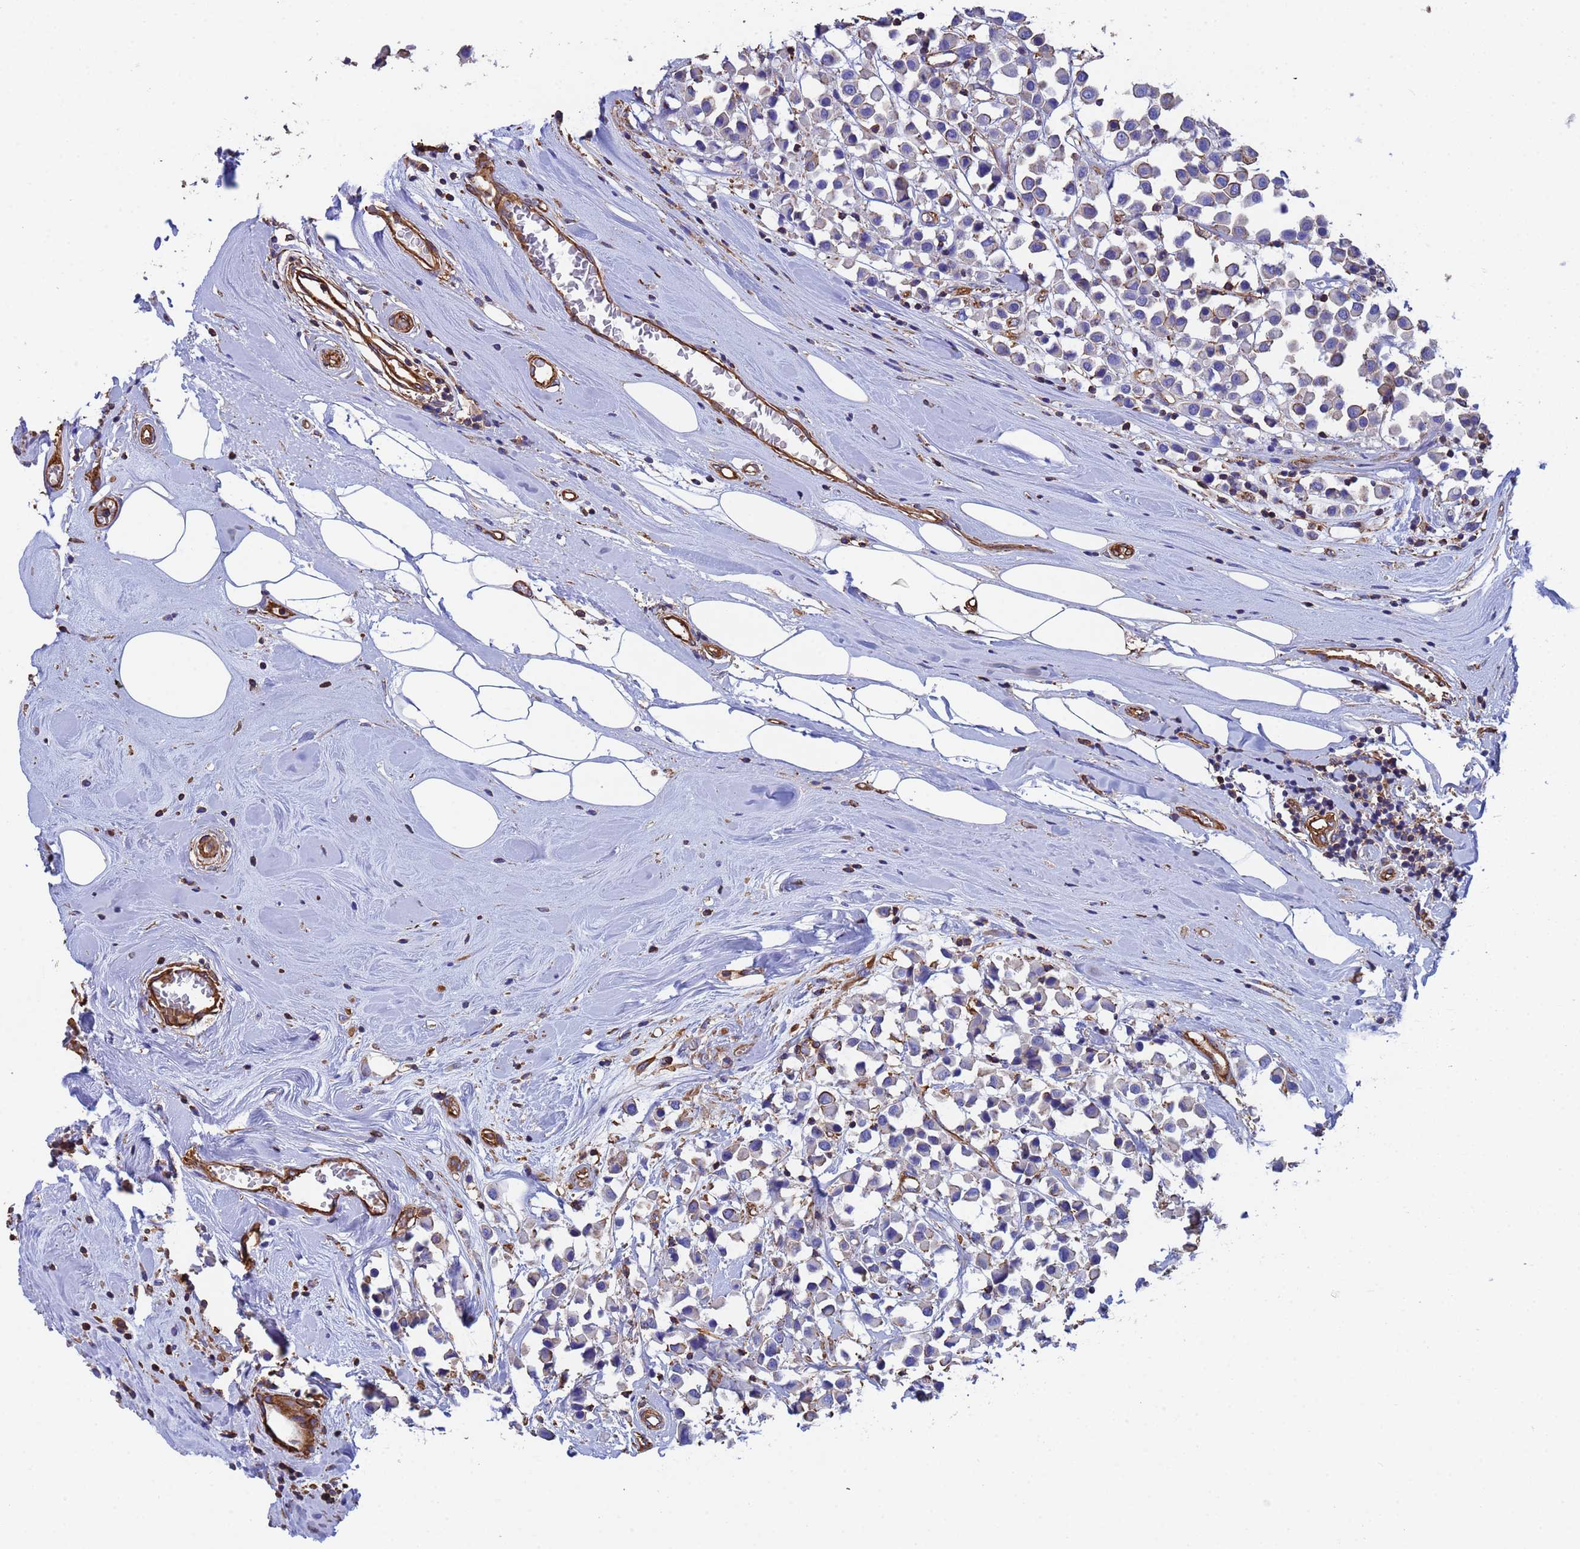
{"staining": {"intensity": "negative", "quantity": "none", "location": "none"}, "tissue": "breast cancer", "cell_type": "Tumor cells", "image_type": "cancer", "snomed": [{"axis": "morphology", "description": "Duct carcinoma"}, {"axis": "topography", "description": "Breast"}], "caption": "Immunohistochemical staining of human breast cancer shows no significant staining in tumor cells.", "gene": "MYL12A", "patient": {"sex": "female", "age": 61}}